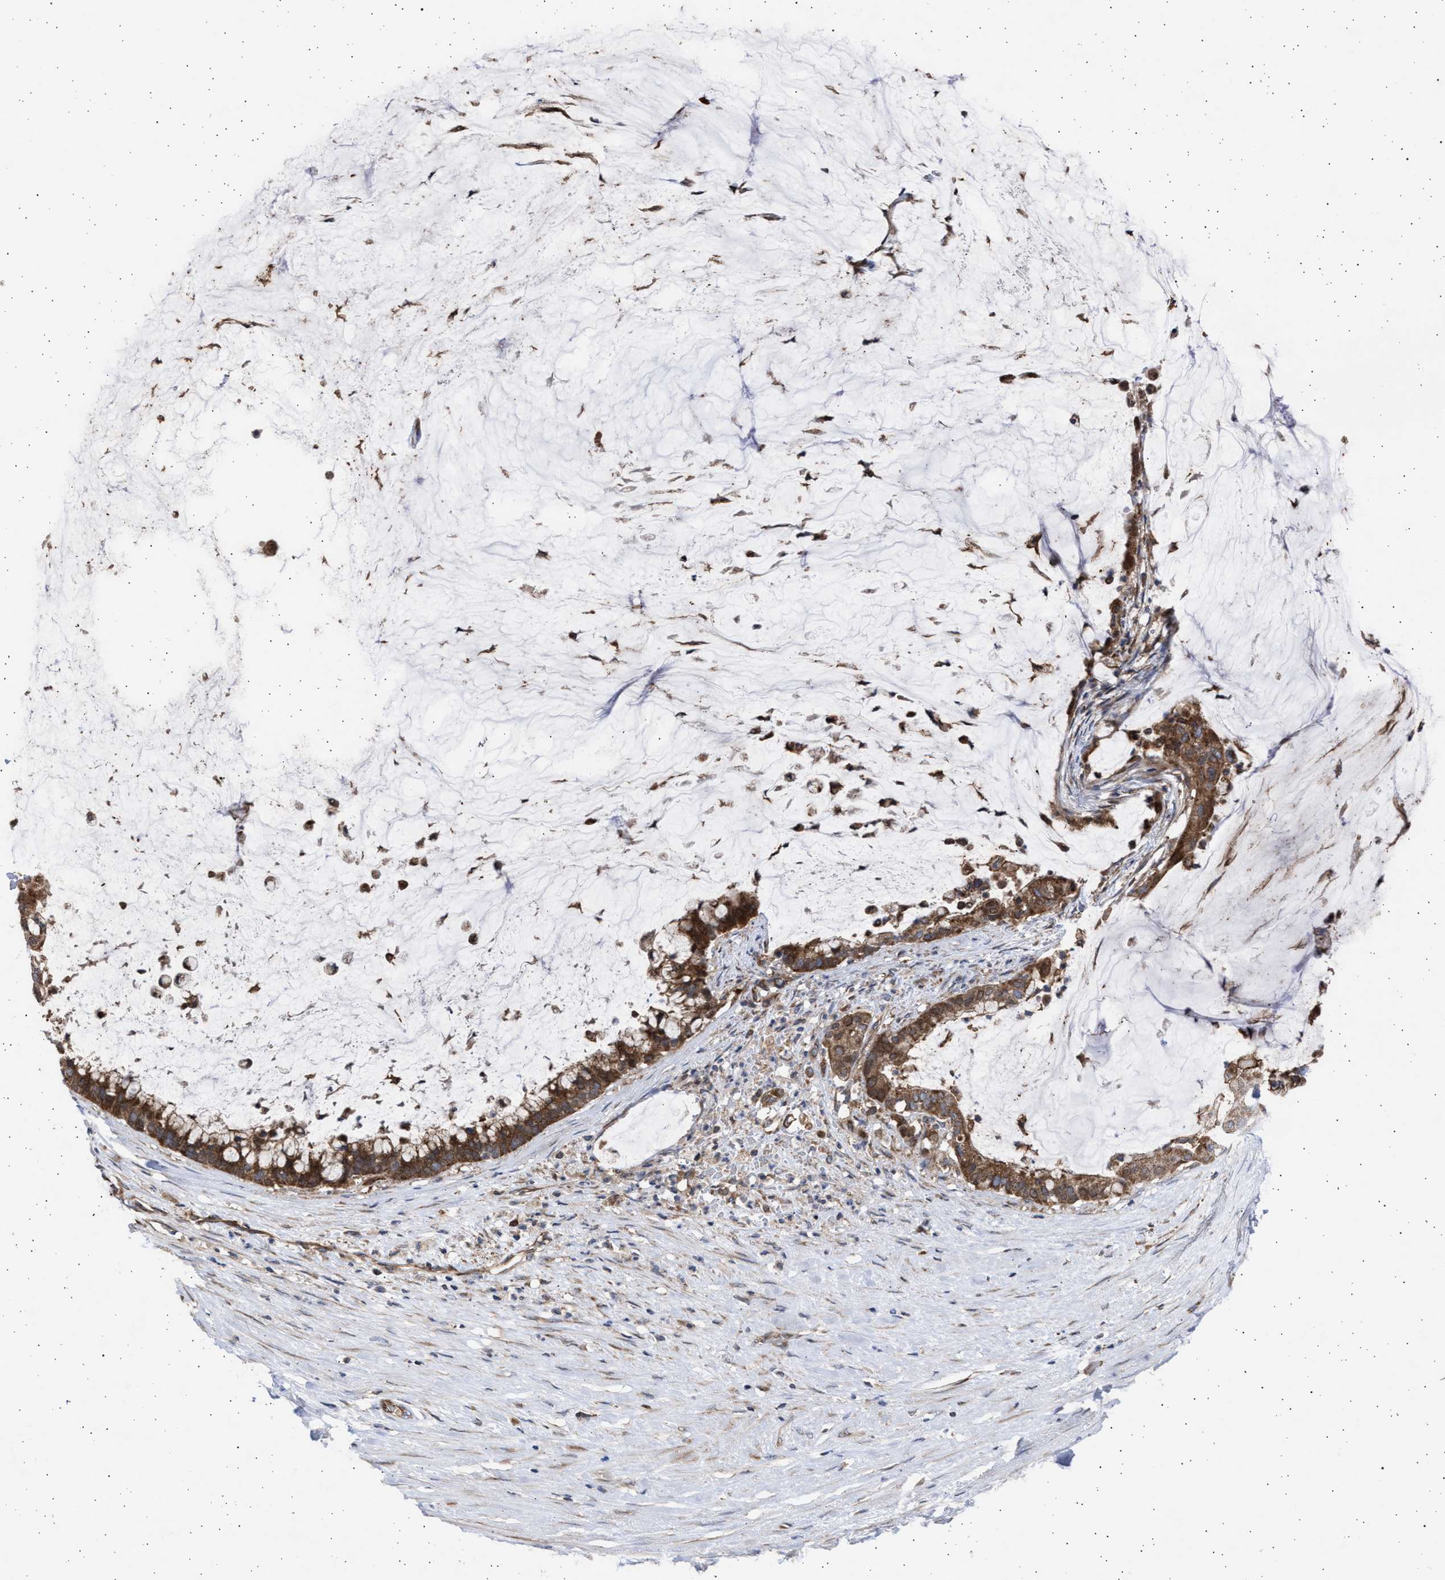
{"staining": {"intensity": "strong", "quantity": ">75%", "location": "cytoplasmic/membranous"}, "tissue": "pancreatic cancer", "cell_type": "Tumor cells", "image_type": "cancer", "snomed": [{"axis": "morphology", "description": "Adenocarcinoma, NOS"}, {"axis": "topography", "description": "Pancreas"}], "caption": "DAB (3,3'-diaminobenzidine) immunohistochemical staining of pancreatic adenocarcinoma shows strong cytoplasmic/membranous protein positivity in about >75% of tumor cells. (brown staining indicates protein expression, while blue staining denotes nuclei).", "gene": "TTC19", "patient": {"sex": "male", "age": 41}}